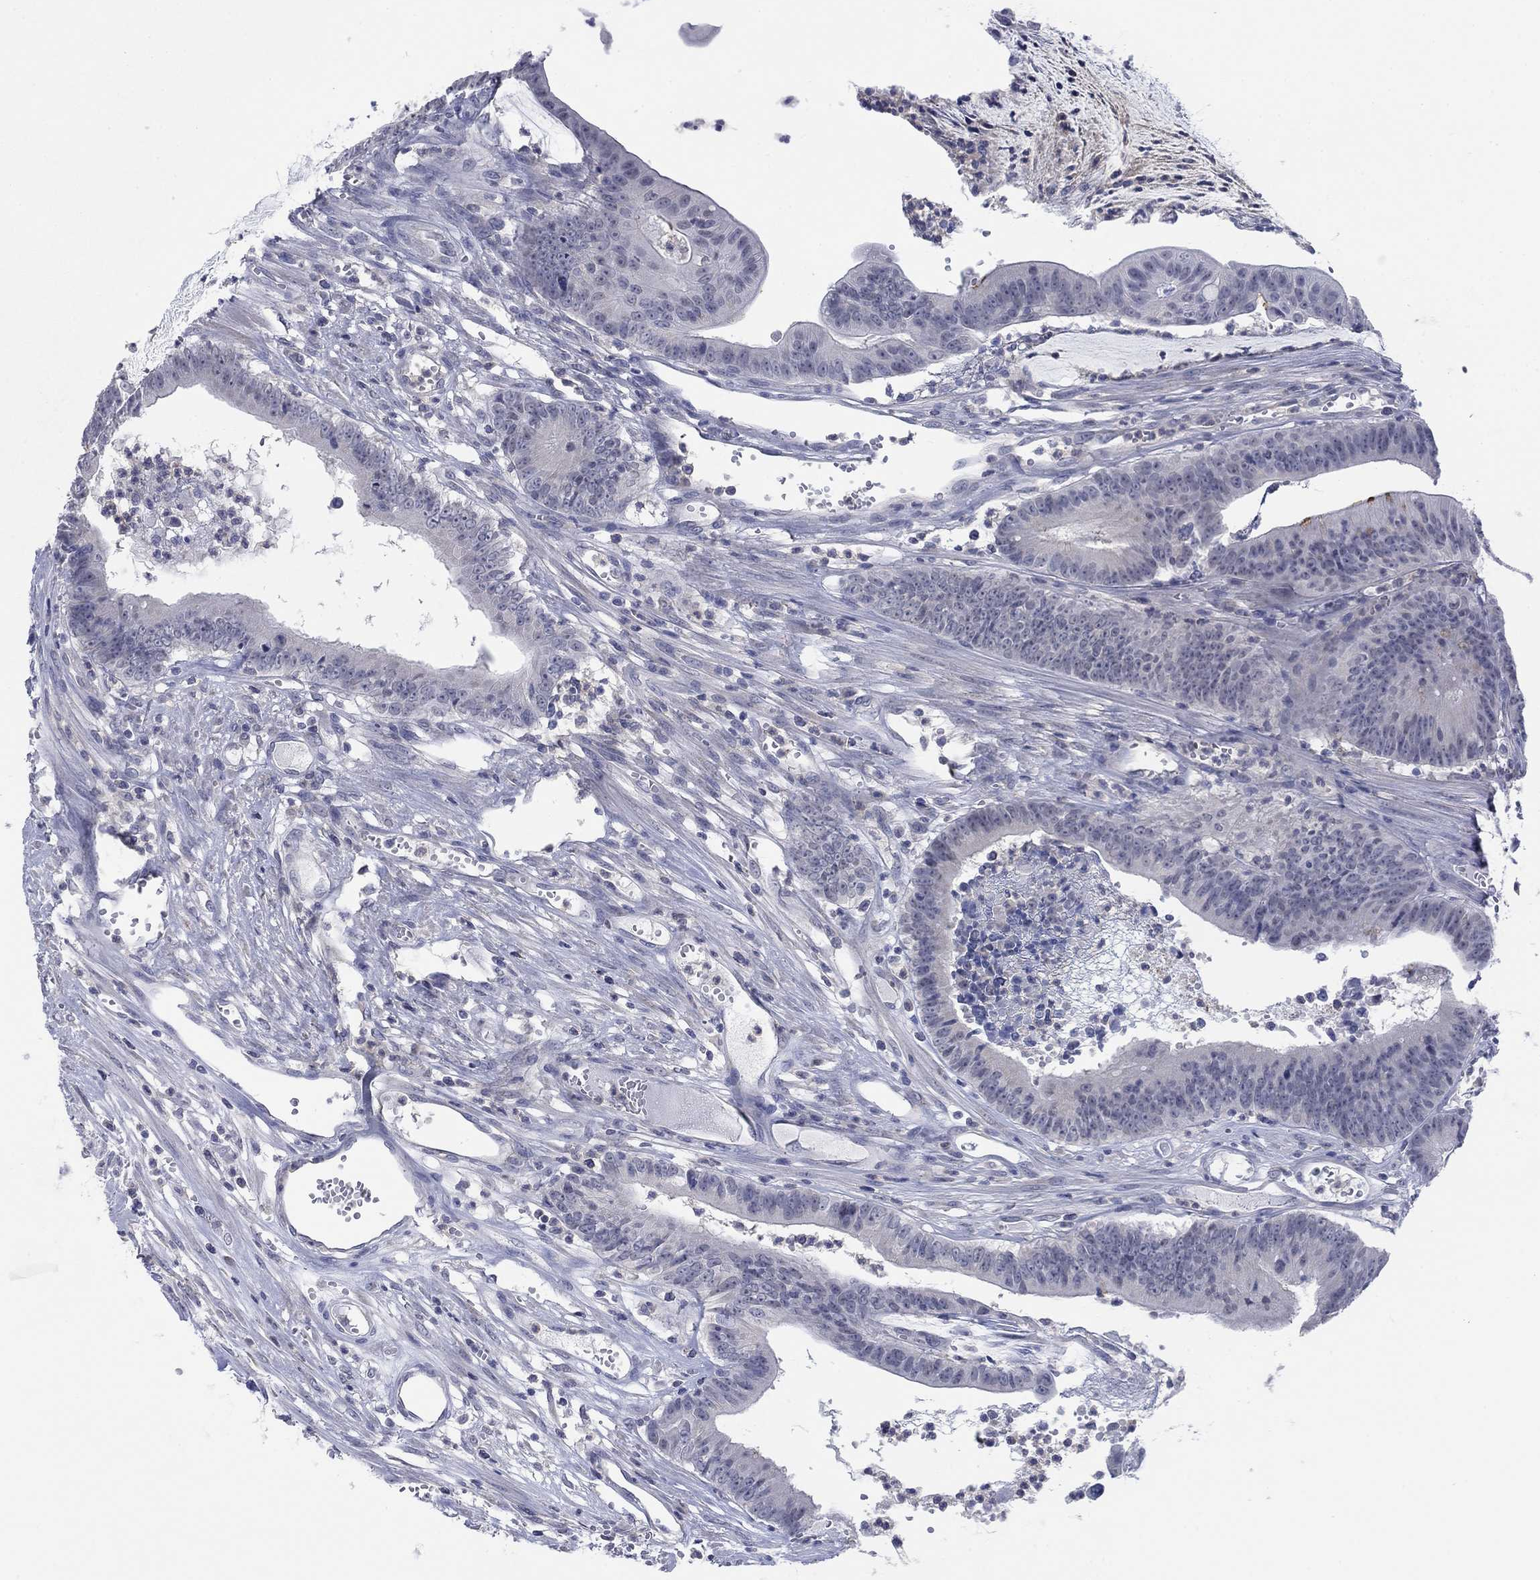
{"staining": {"intensity": "strong", "quantity": "<25%", "location": "cytoplasmic/membranous"}, "tissue": "colorectal cancer", "cell_type": "Tumor cells", "image_type": "cancer", "snomed": [{"axis": "morphology", "description": "Adenocarcinoma, NOS"}, {"axis": "topography", "description": "Colon"}], "caption": "Protein staining displays strong cytoplasmic/membranous staining in about <25% of tumor cells in colorectal adenocarcinoma. Nuclei are stained in blue.", "gene": "FER1L6", "patient": {"sex": "female", "age": 69}}